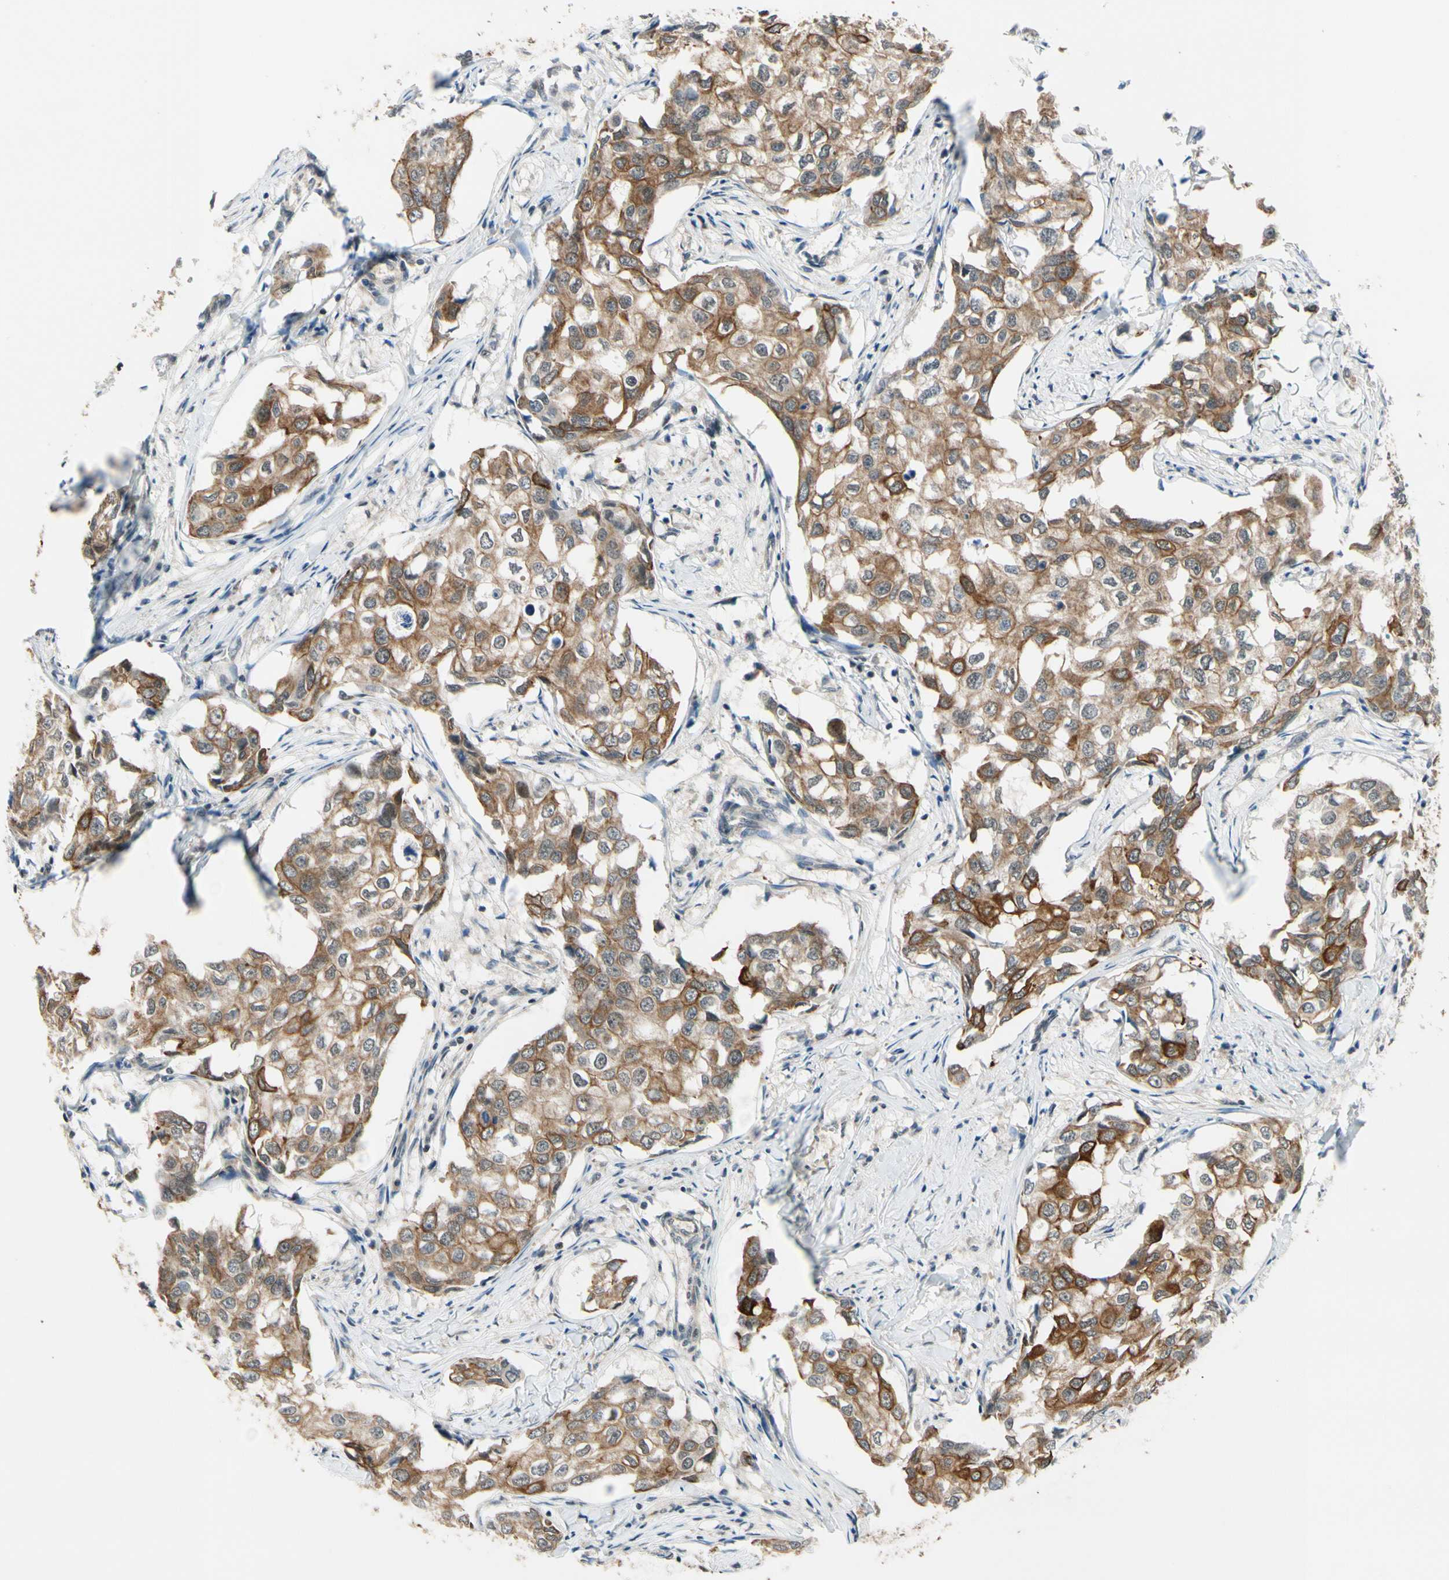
{"staining": {"intensity": "strong", "quantity": ">75%", "location": "cytoplasmic/membranous"}, "tissue": "breast cancer", "cell_type": "Tumor cells", "image_type": "cancer", "snomed": [{"axis": "morphology", "description": "Duct carcinoma"}, {"axis": "topography", "description": "Breast"}], "caption": "Protein analysis of breast invasive ductal carcinoma tissue exhibits strong cytoplasmic/membranous expression in about >75% of tumor cells.", "gene": "TAF12", "patient": {"sex": "female", "age": 27}}